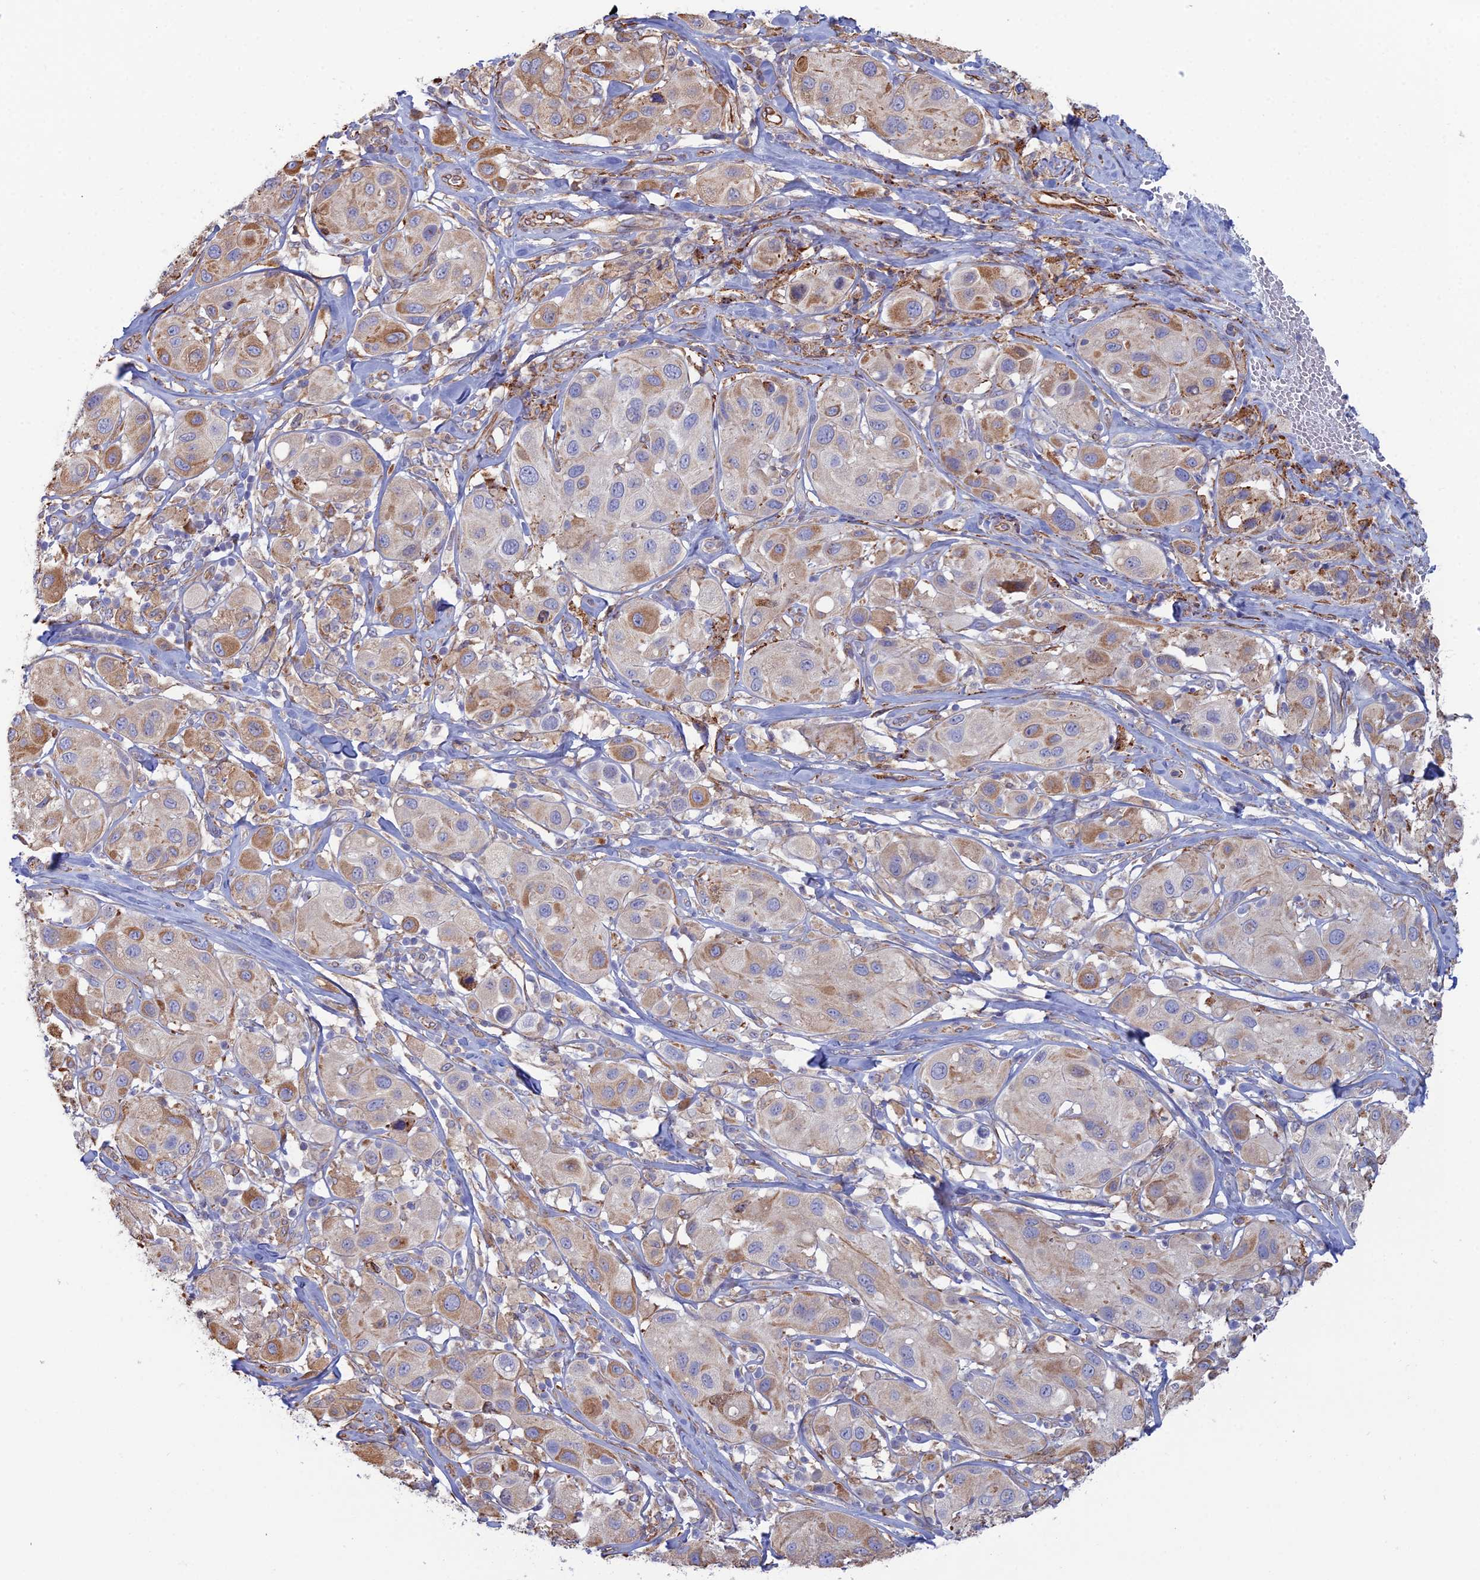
{"staining": {"intensity": "moderate", "quantity": "<25%", "location": "cytoplasmic/membranous"}, "tissue": "melanoma", "cell_type": "Tumor cells", "image_type": "cancer", "snomed": [{"axis": "morphology", "description": "Malignant melanoma, Metastatic site"}, {"axis": "topography", "description": "Skin"}], "caption": "Melanoma was stained to show a protein in brown. There is low levels of moderate cytoplasmic/membranous expression in approximately <25% of tumor cells.", "gene": "CLVS2", "patient": {"sex": "male", "age": 41}}